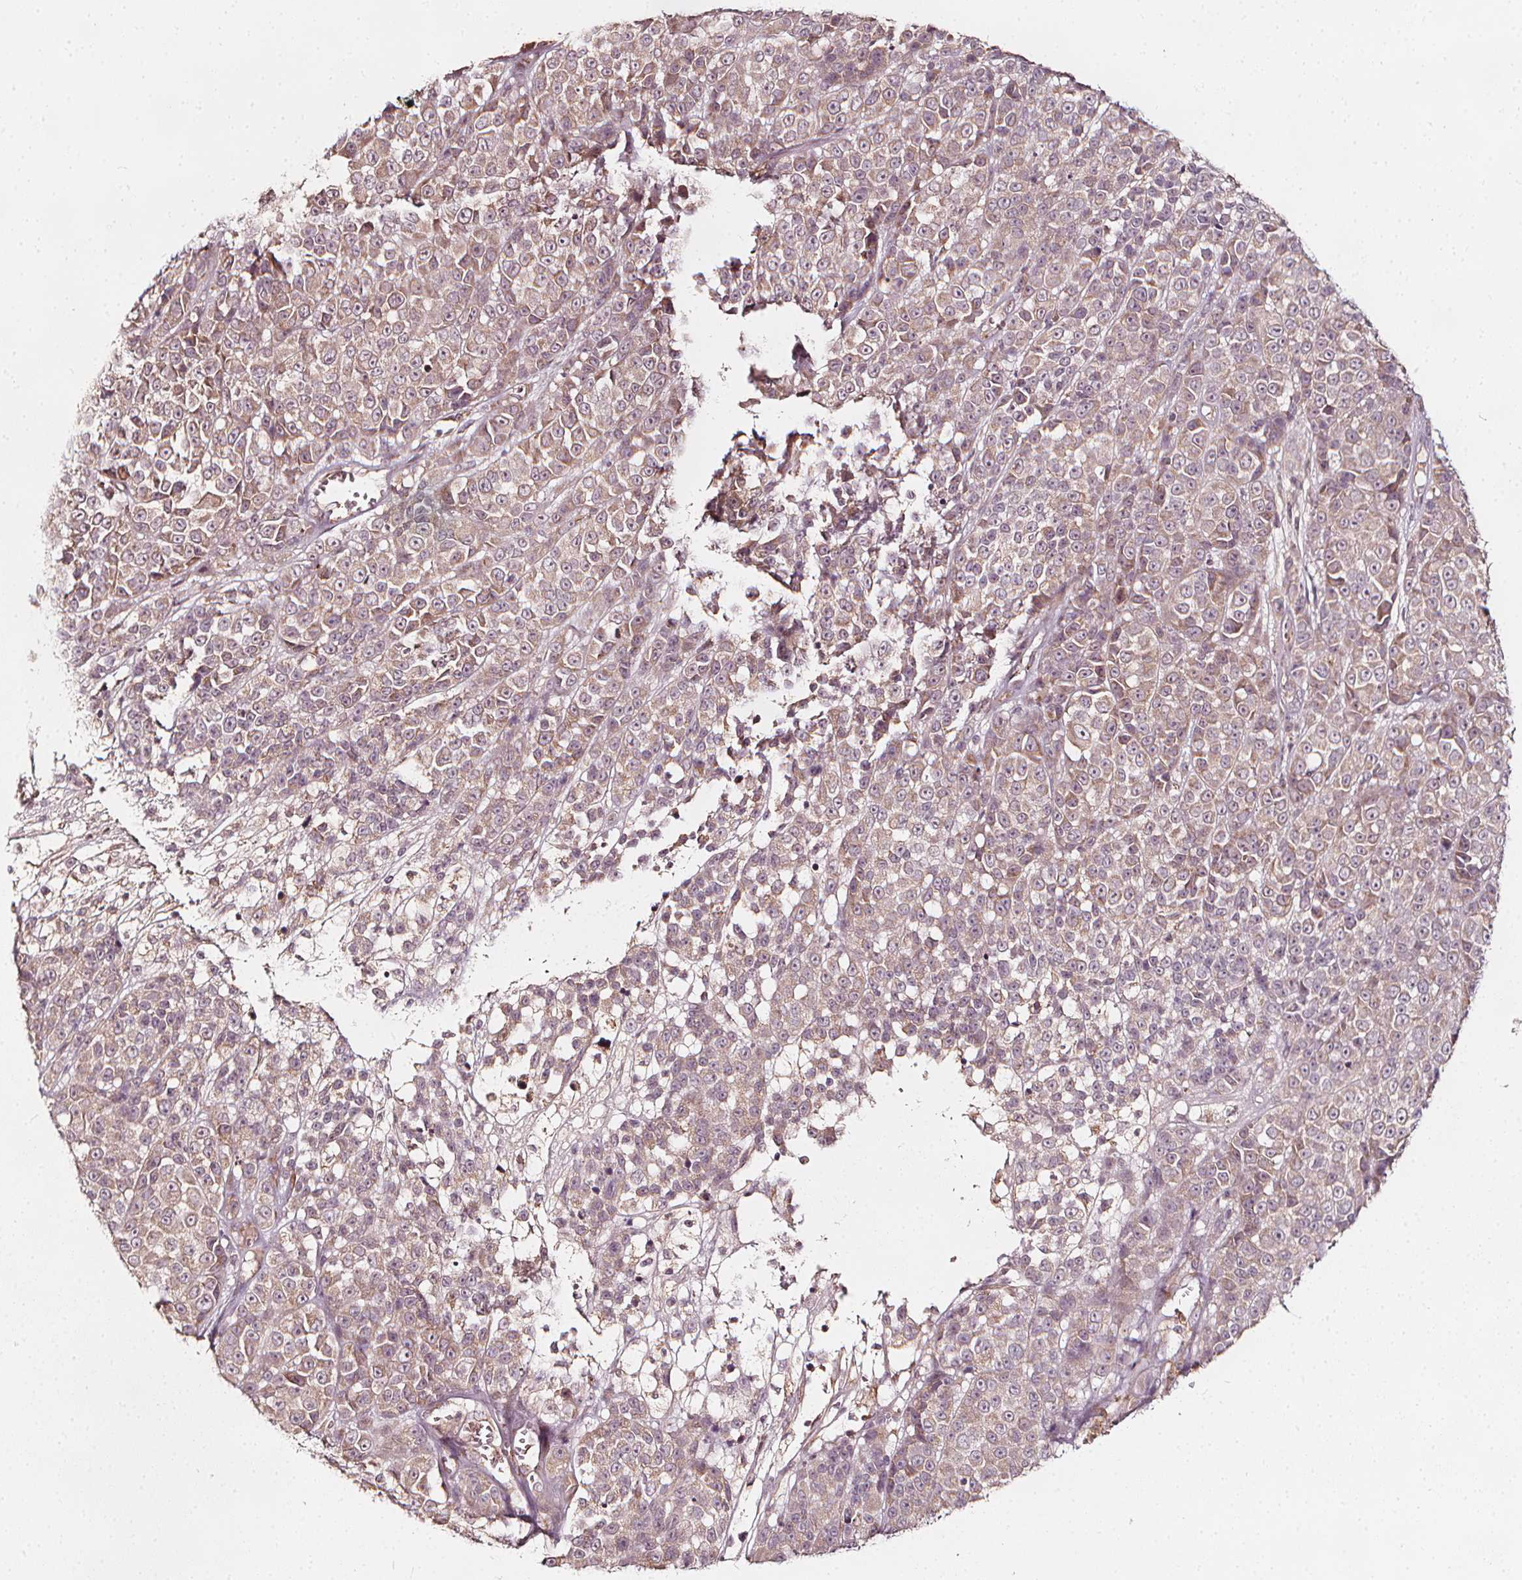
{"staining": {"intensity": "weak", "quantity": "<25%", "location": "cytoplasmic/membranous"}, "tissue": "melanoma", "cell_type": "Tumor cells", "image_type": "cancer", "snomed": [{"axis": "morphology", "description": "Malignant melanoma, NOS"}, {"axis": "topography", "description": "Skin"}, {"axis": "topography", "description": "Skin of back"}], "caption": "Immunohistochemical staining of human malignant melanoma shows no significant expression in tumor cells. The staining is performed using DAB brown chromogen with nuclei counter-stained in using hematoxylin.", "gene": "NPC1L1", "patient": {"sex": "male", "age": 91}}